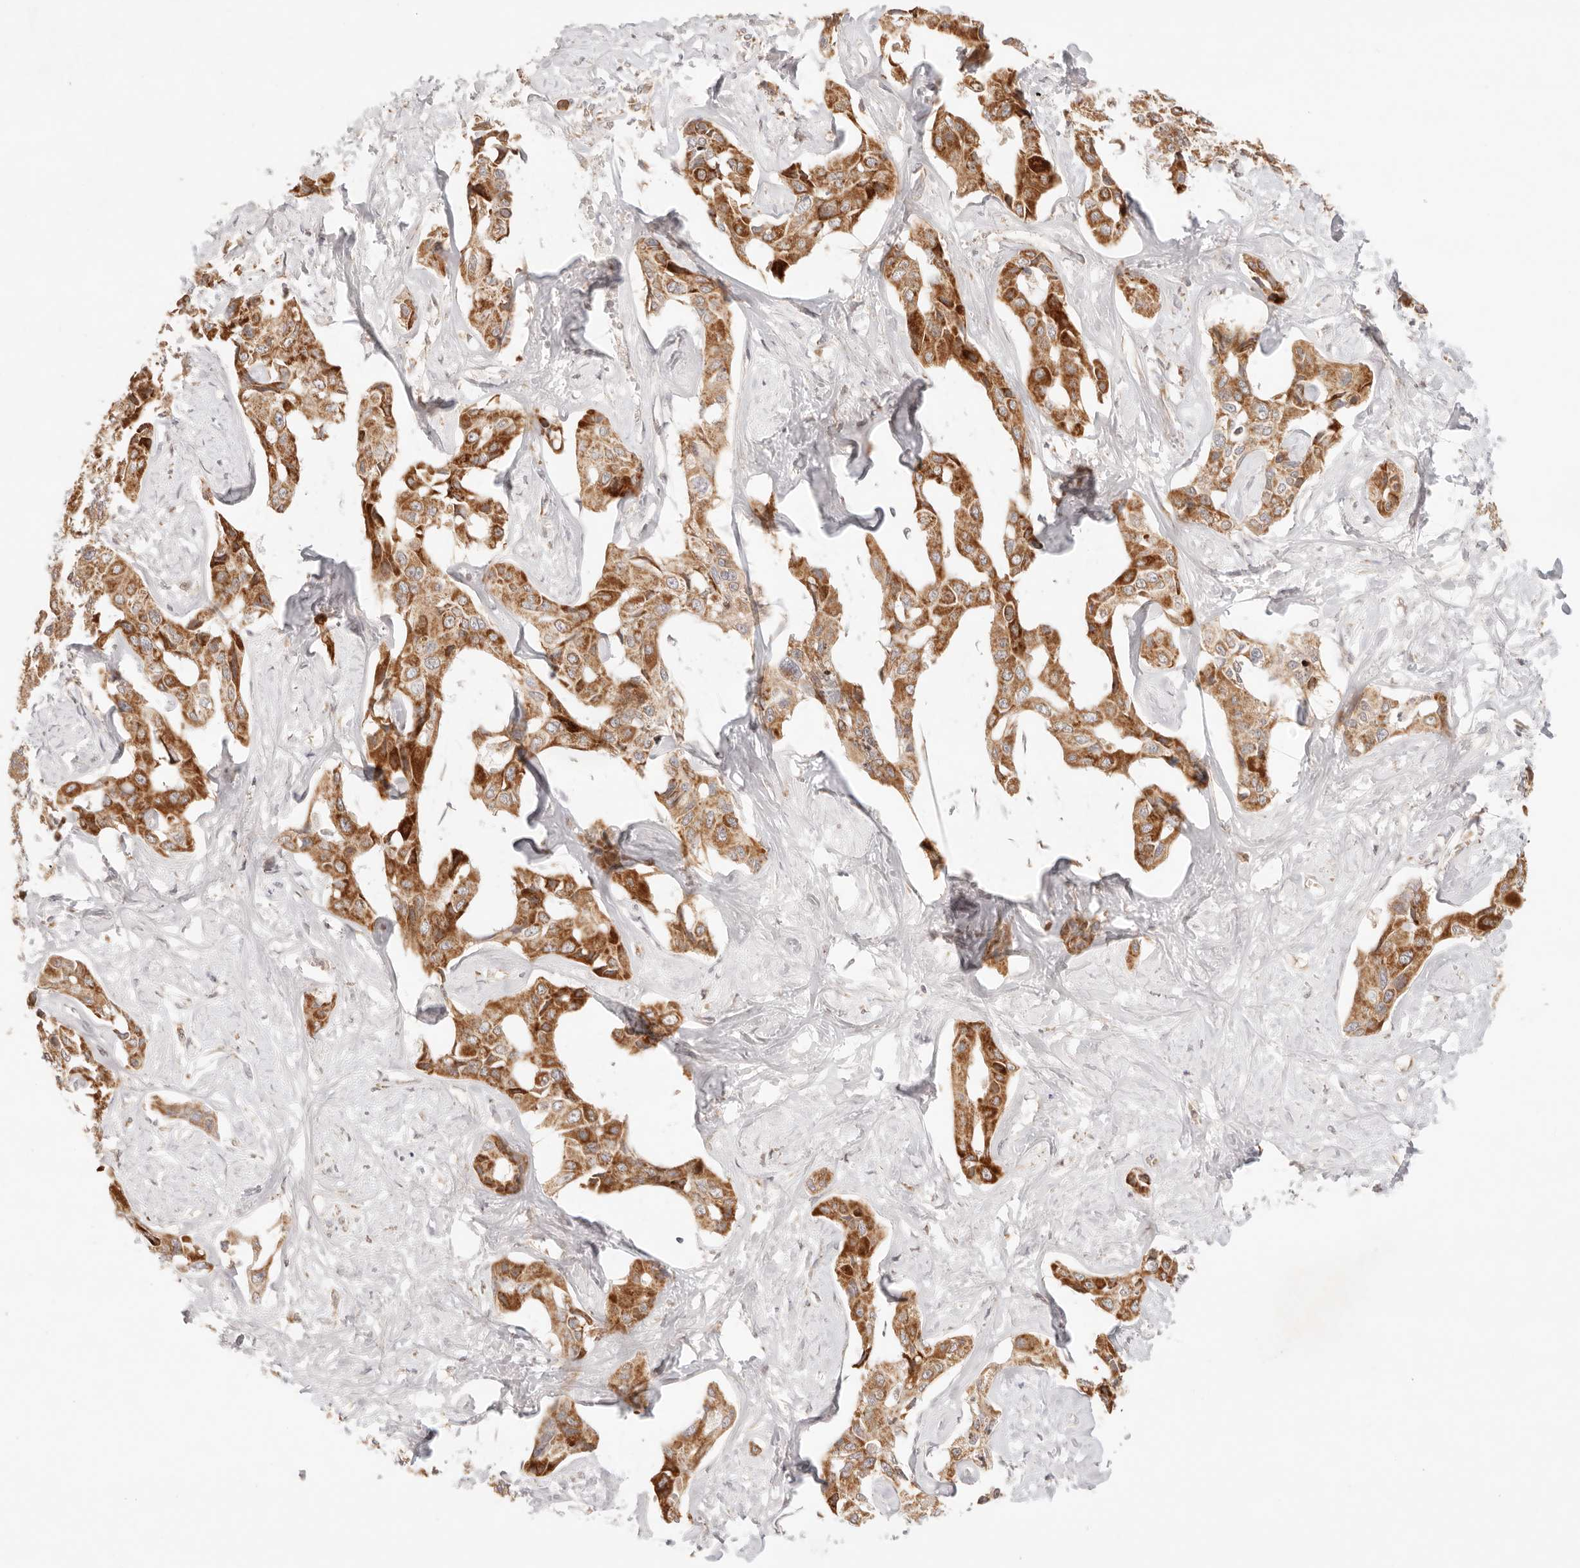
{"staining": {"intensity": "strong", "quantity": ">75%", "location": "cytoplasmic/membranous"}, "tissue": "liver cancer", "cell_type": "Tumor cells", "image_type": "cancer", "snomed": [{"axis": "morphology", "description": "Cholangiocarcinoma"}, {"axis": "topography", "description": "Liver"}], "caption": "A micrograph showing strong cytoplasmic/membranous expression in approximately >75% of tumor cells in liver cholangiocarcinoma, as visualized by brown immunohistochemical staining.", "gene": "COA6", "patient": {"sex": "male", "age": 59}}